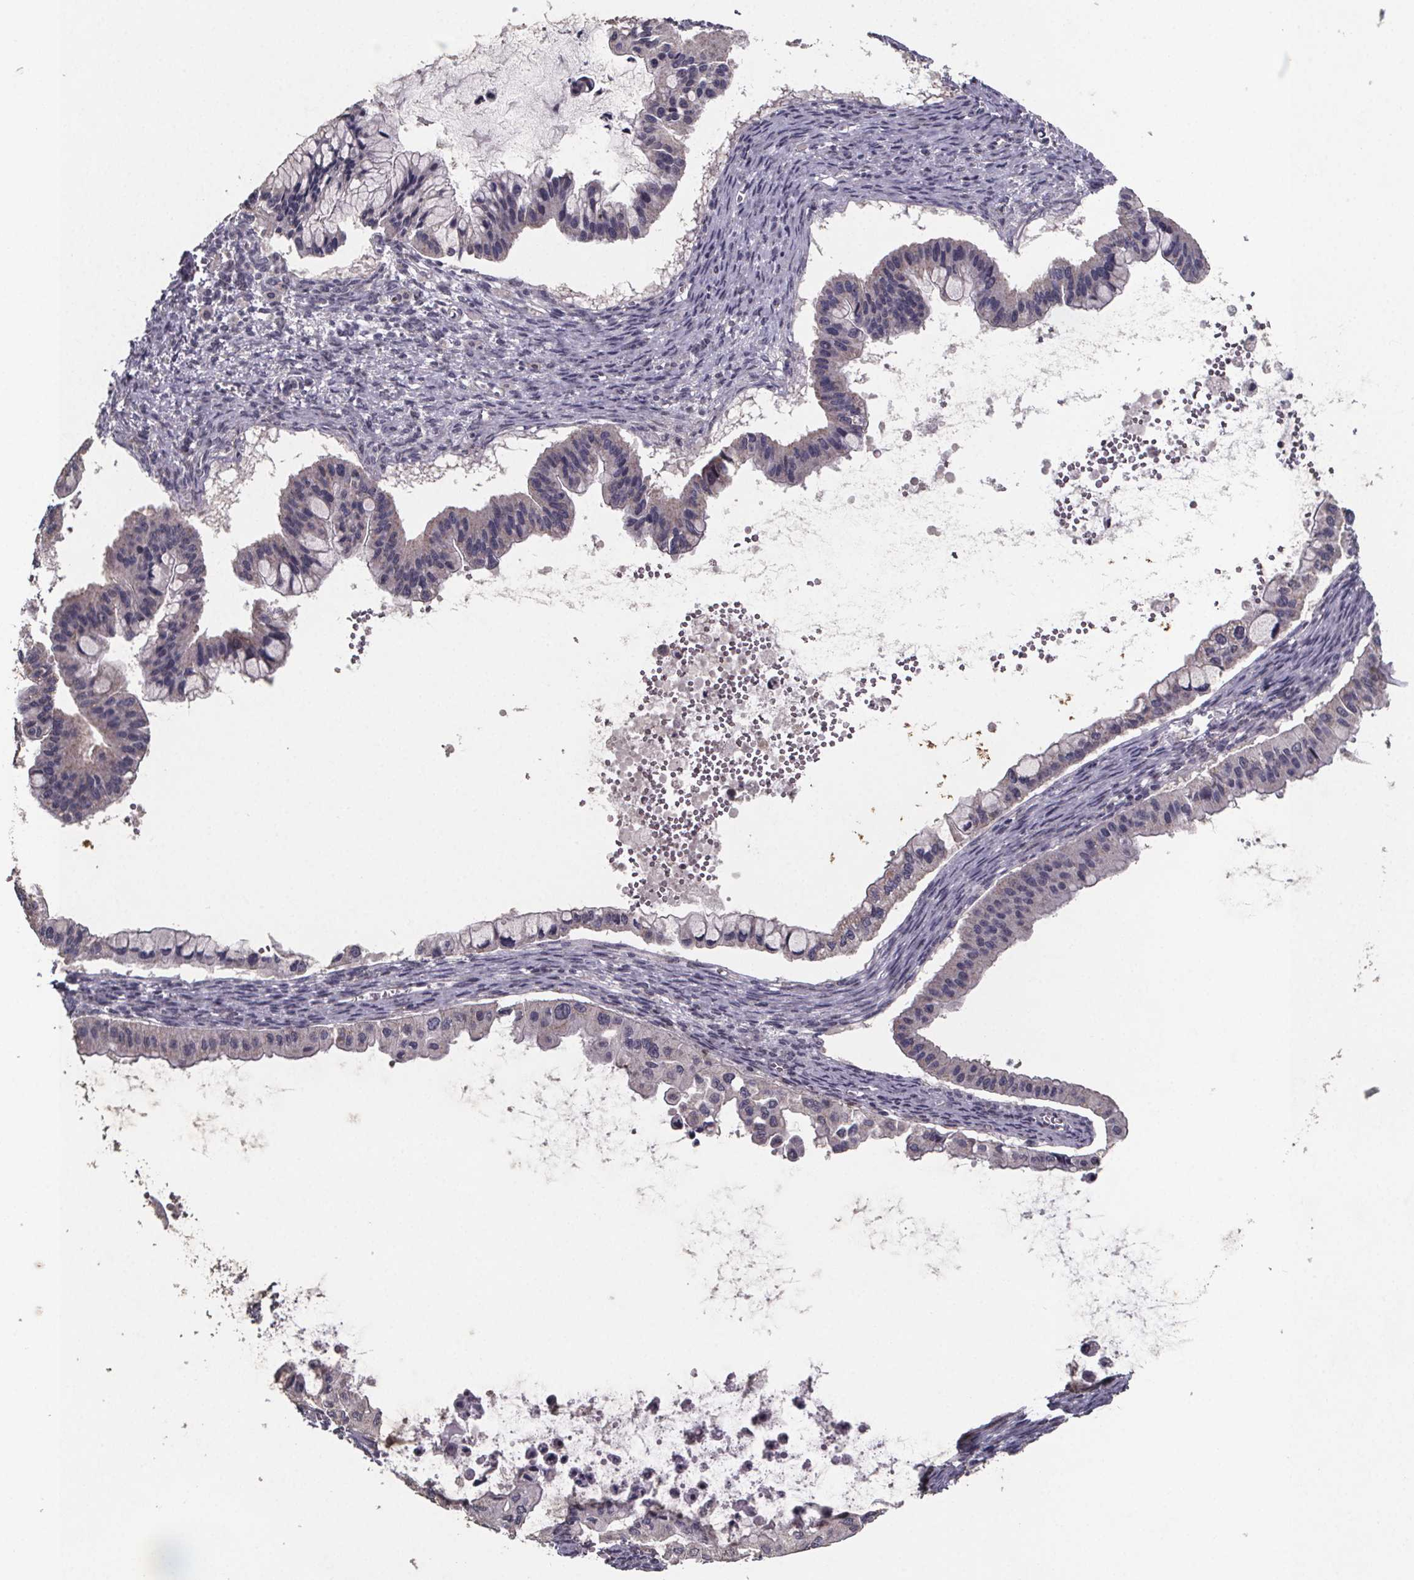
{"staining": {"intensity": "negative", "quantity": "none", "location": "none"}, "tissue": "ovarian cancer", "cell_type": "Tumor cells", "image_type": "cancer", "snomed": [{"axis": "morphology", "description": "Cystadenocarcinoma, mucinous, NOS"}, {"axis": "topography", "description": "Ovary"}], "caption": "An image of human mucinous cystadenocarcinoma (ovarian) is negative for staining in tumor cells.", "gene": "PALLD", "patient": {"sex": "female", "age": 72}}